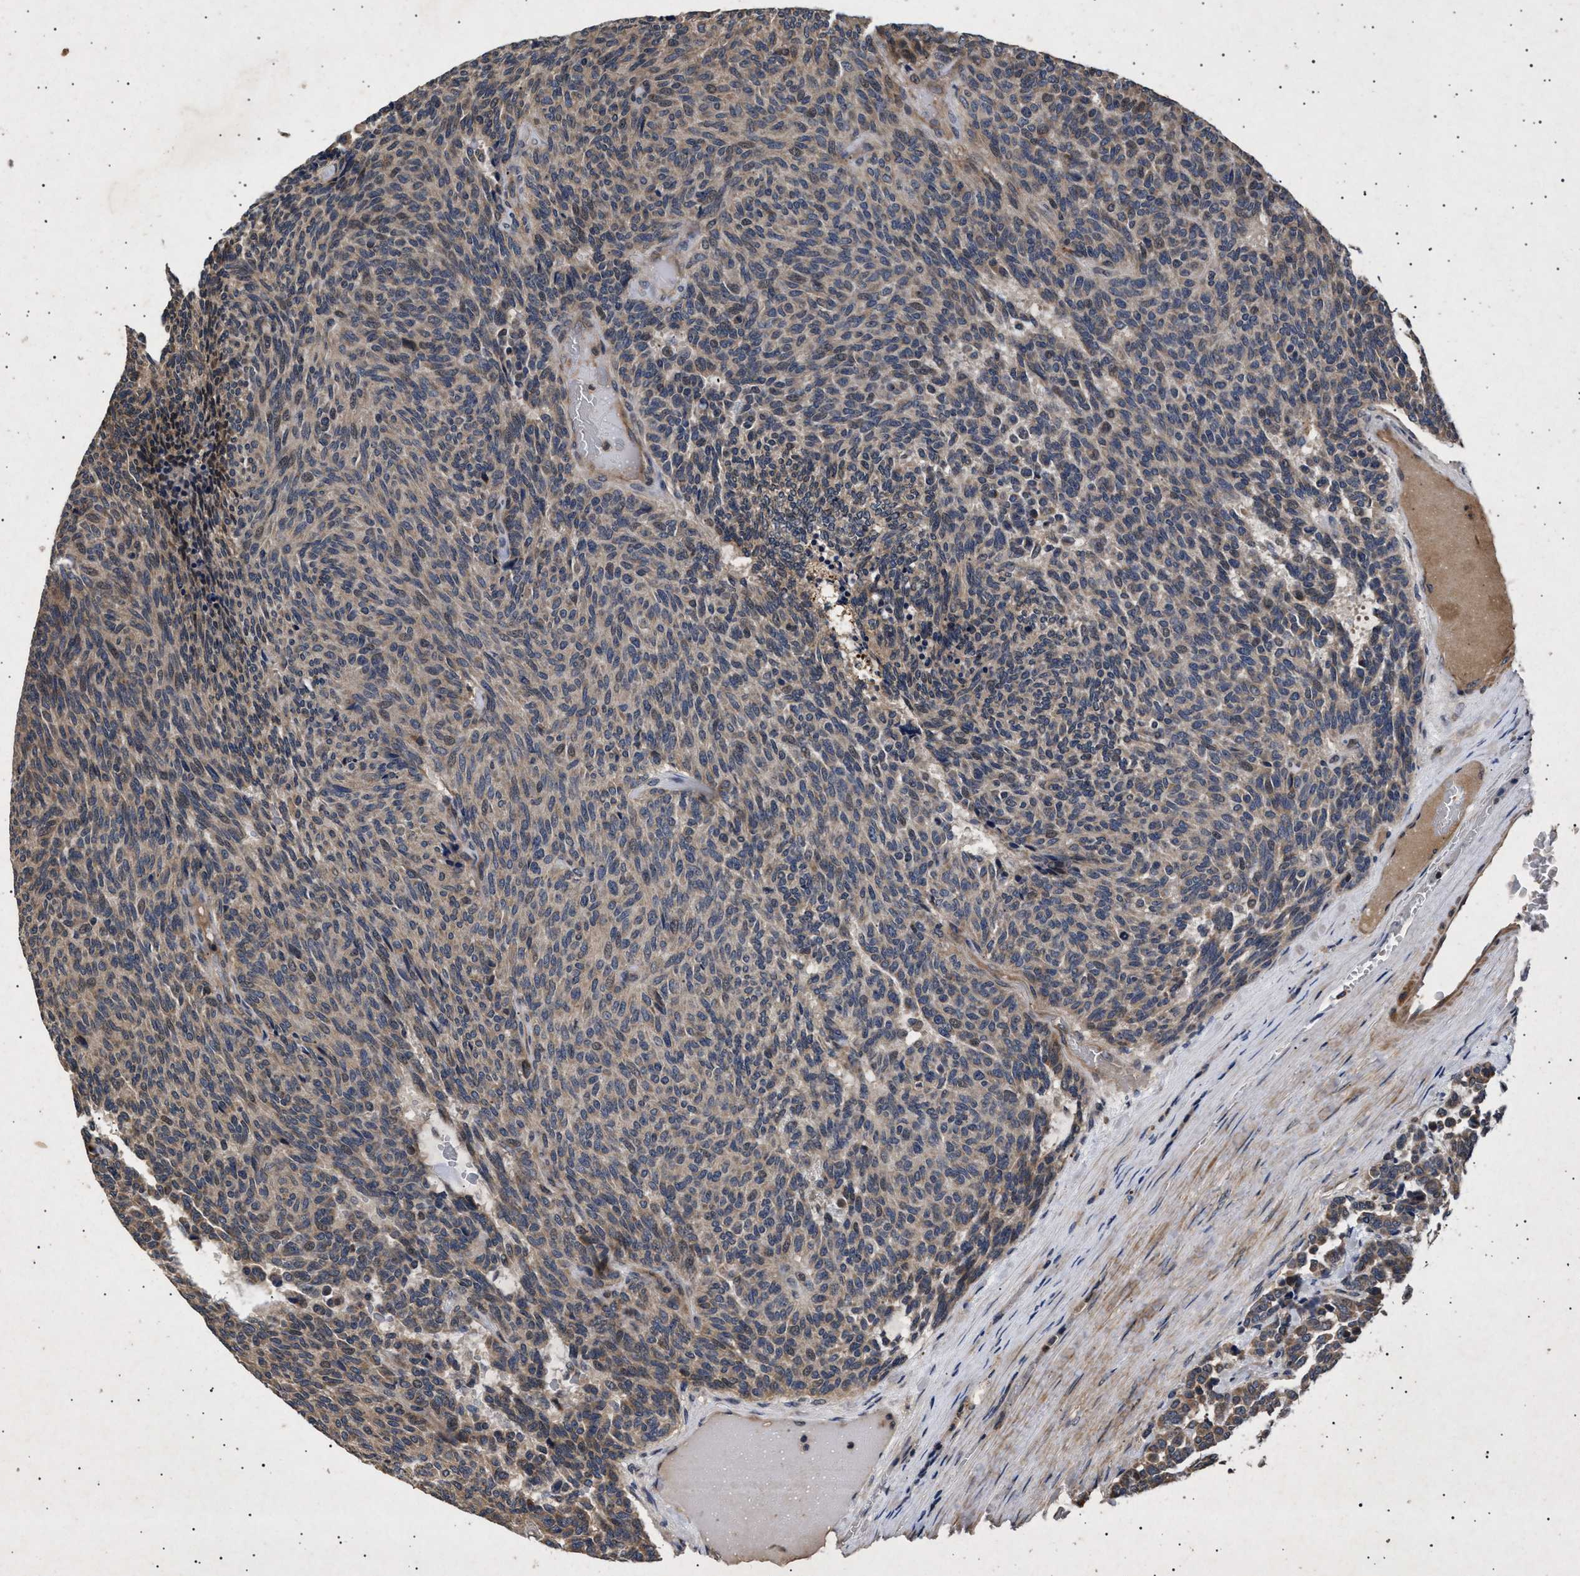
{"staining": {"intensity": "weak", "quantity": ">75%", "location": "cytoplasmic/membranous"}, "tissue": "carcinoid", "cell_type": "Tumor cells", "image_type": "cancer", "snomed": [{"axis": "morphology", "description": "Carcinoid, malignant, NOS"}, {"axis": "topography", "description": "Pancreas"}], "caption": "DAB (3,3'-diaminobenzidine) immunohistochemical staining of carcinoid (malignant) demonstrates weak cytoplasmic/membranous protein positivity in about >75% of tumor cells.", "gene": "ITGB5", "patient": {"sex": "female", "age": 54}}